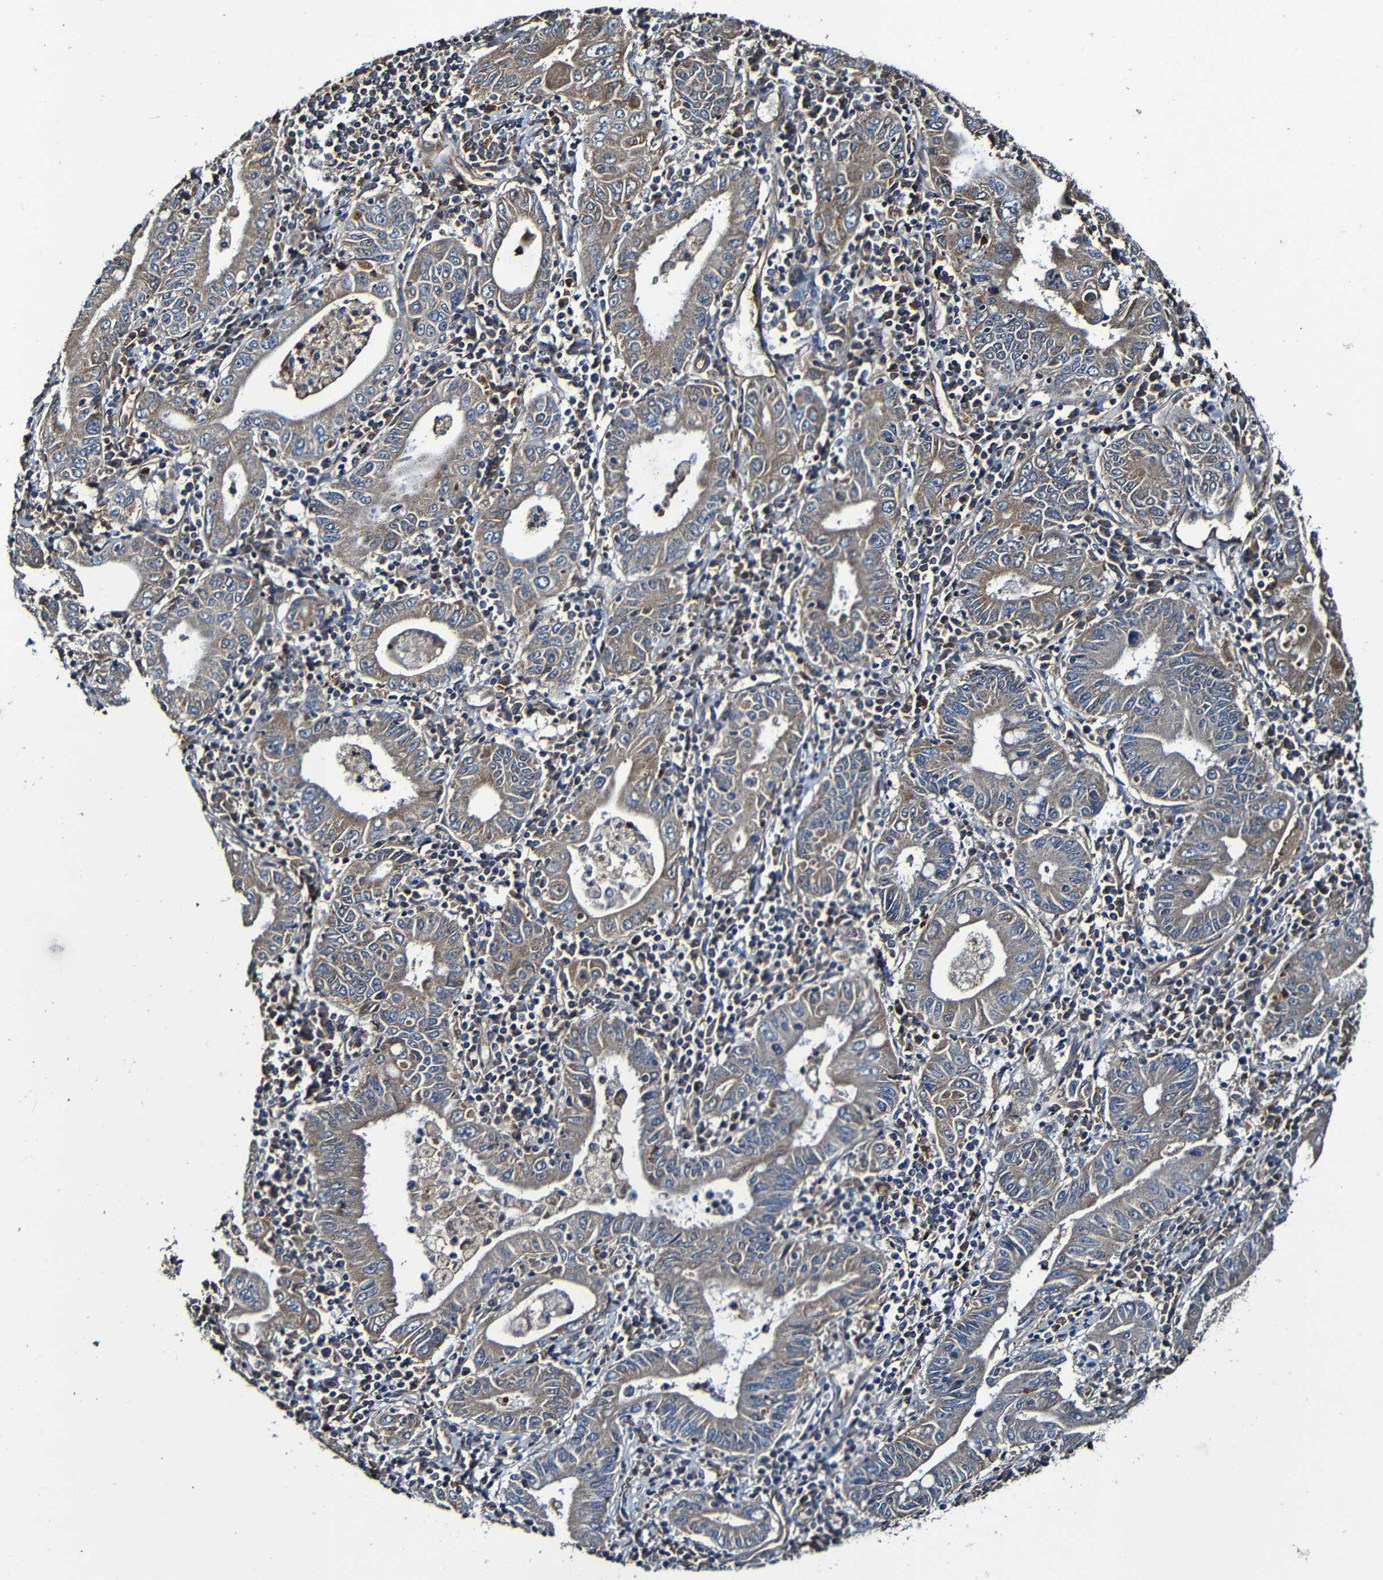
{"staining": {"intensity": "moderate", "quantity": ">75%", "location": "cytoplasmic/membranous"}, "tissue": "stomach cancer", "cell_type": "Tumor cells", "image_type": "cancer", "snomed": [{"axis": "morphology", "description": "Normal tissue, NOS"}, {"axis": "morphology", "description": "Adenocarcinoma, NOS"}, {"axis": "topography", "description": "Esophagus"}, {"axis": "topography", "description": "Stomach, upper"}, {"axis": "topography", "description": "Peripheral nerve tissue"}], "caption": "Immunohistochemical staining of stomach cancer (adenocarcinoma) demonstrates medium levels of moderate cytoplasmic/membranous expression in approximately >75% of tumor cells.", "gene": "ADAM15", "patient": {"sex": "male", "age": 62}}